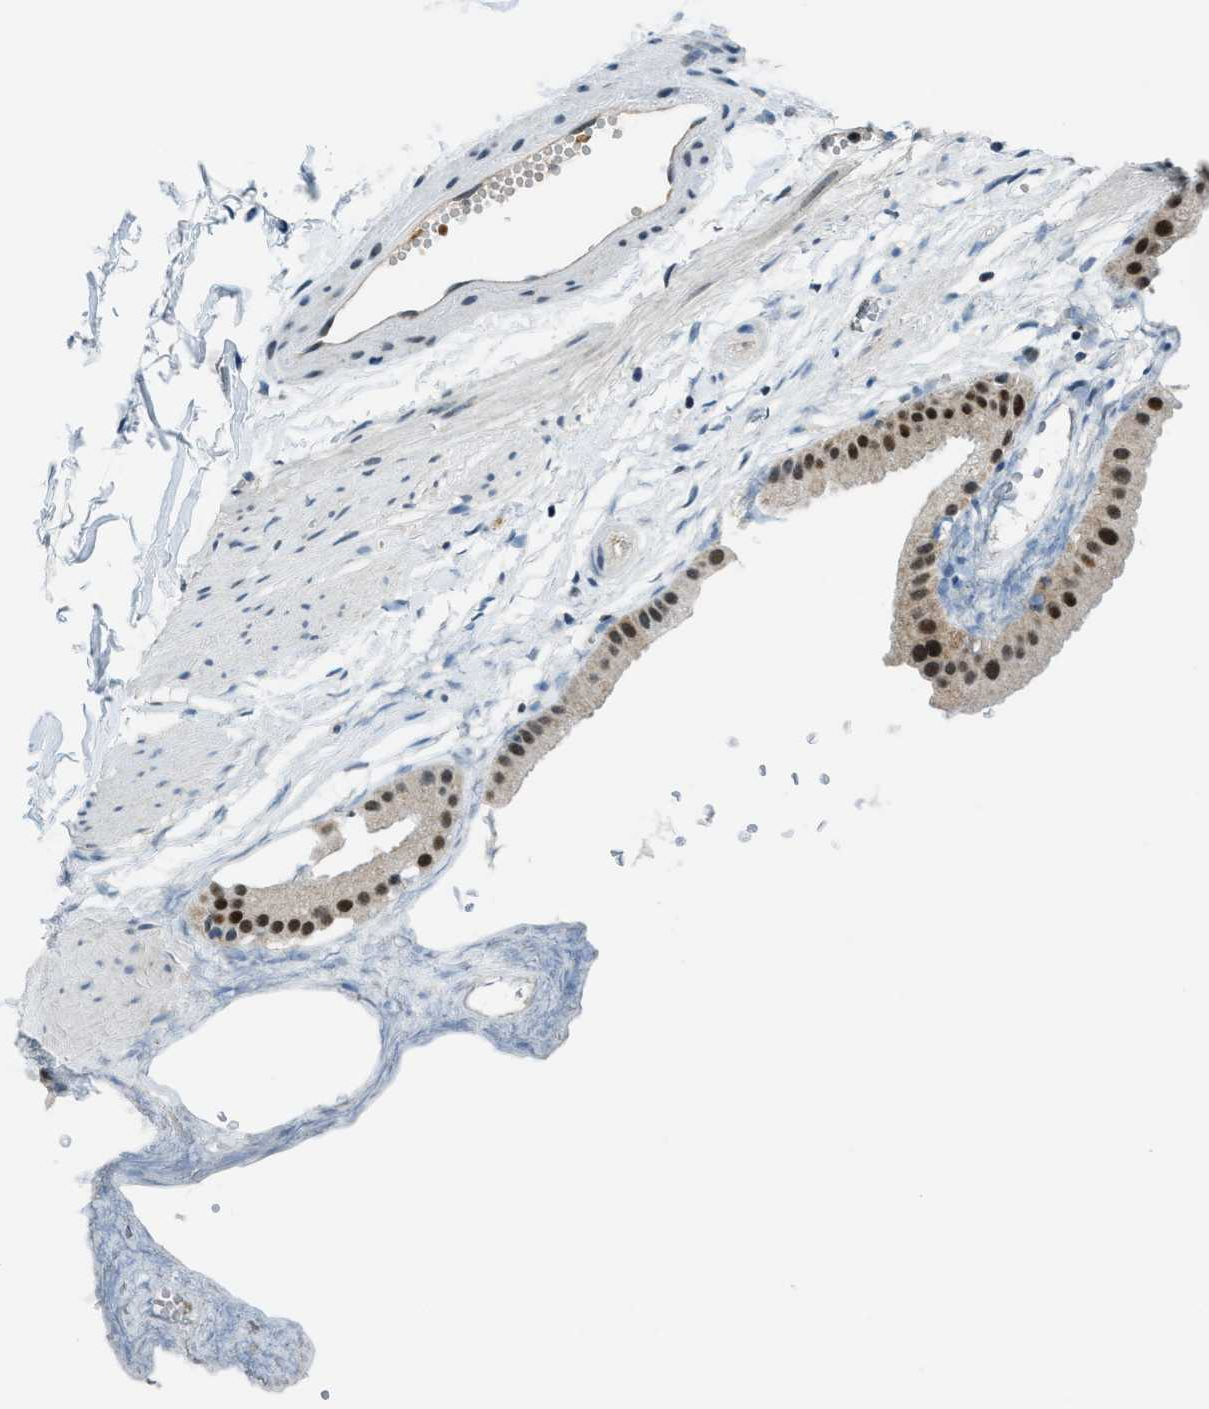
{"staining": {"intensity": "strong", "quantity": ">75%", "location": "nuclear"}, "tissue": "gallbladder", "cell_type": "Glandular cells", "image_type": "normal", "snomed": [{"axis": "morphology", "description": "Normal tissue, NOS"}, {"axis": "topography", "description": "Gallbladder"}], "caption": "Gallbladder stained for a protein exhibits strong nuclear positivity in glandular cells. The protein of interest is shown in brown color, while the nuclei are stained blue.", "gene": "KLF6", "patient": {"sex": "female", "age": 64}}